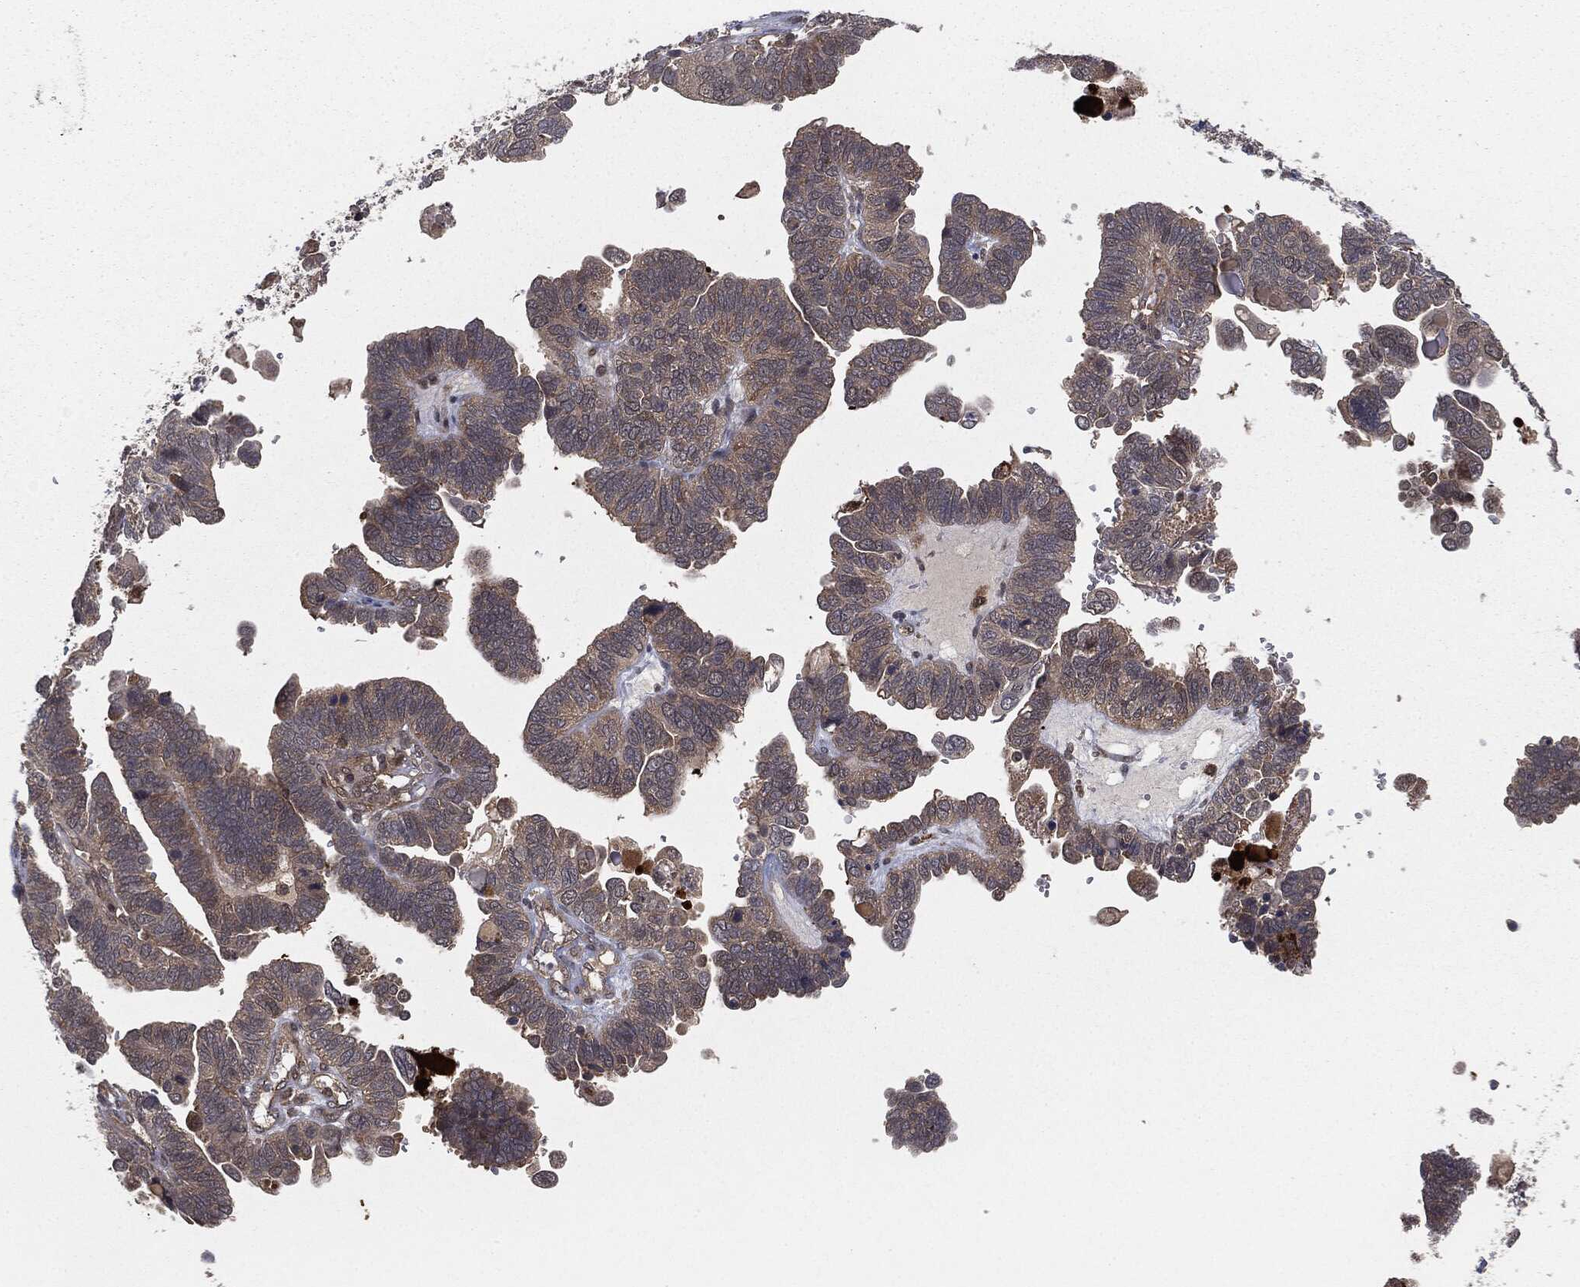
{"staining": {"intensity": "negative", "quantity": "none", "location": "none"}, "tissue": "ovarian cancer", "cell_type": "Tumor cells", "image_type": "cancer", "snomed": [{"axis": "morphology", "description": "Cystadenocarcinoma, serous, NOS"}, {"axis": "topography", "description": "Ovary"}], "caption": "This is an immunohistochemistry photomicrograph of human serous cystadenocarcinoma (ovarian). There is no expression in tumor cells.", "gene": "FBXO7", "patient": {"sex": "female", "age": 51}}